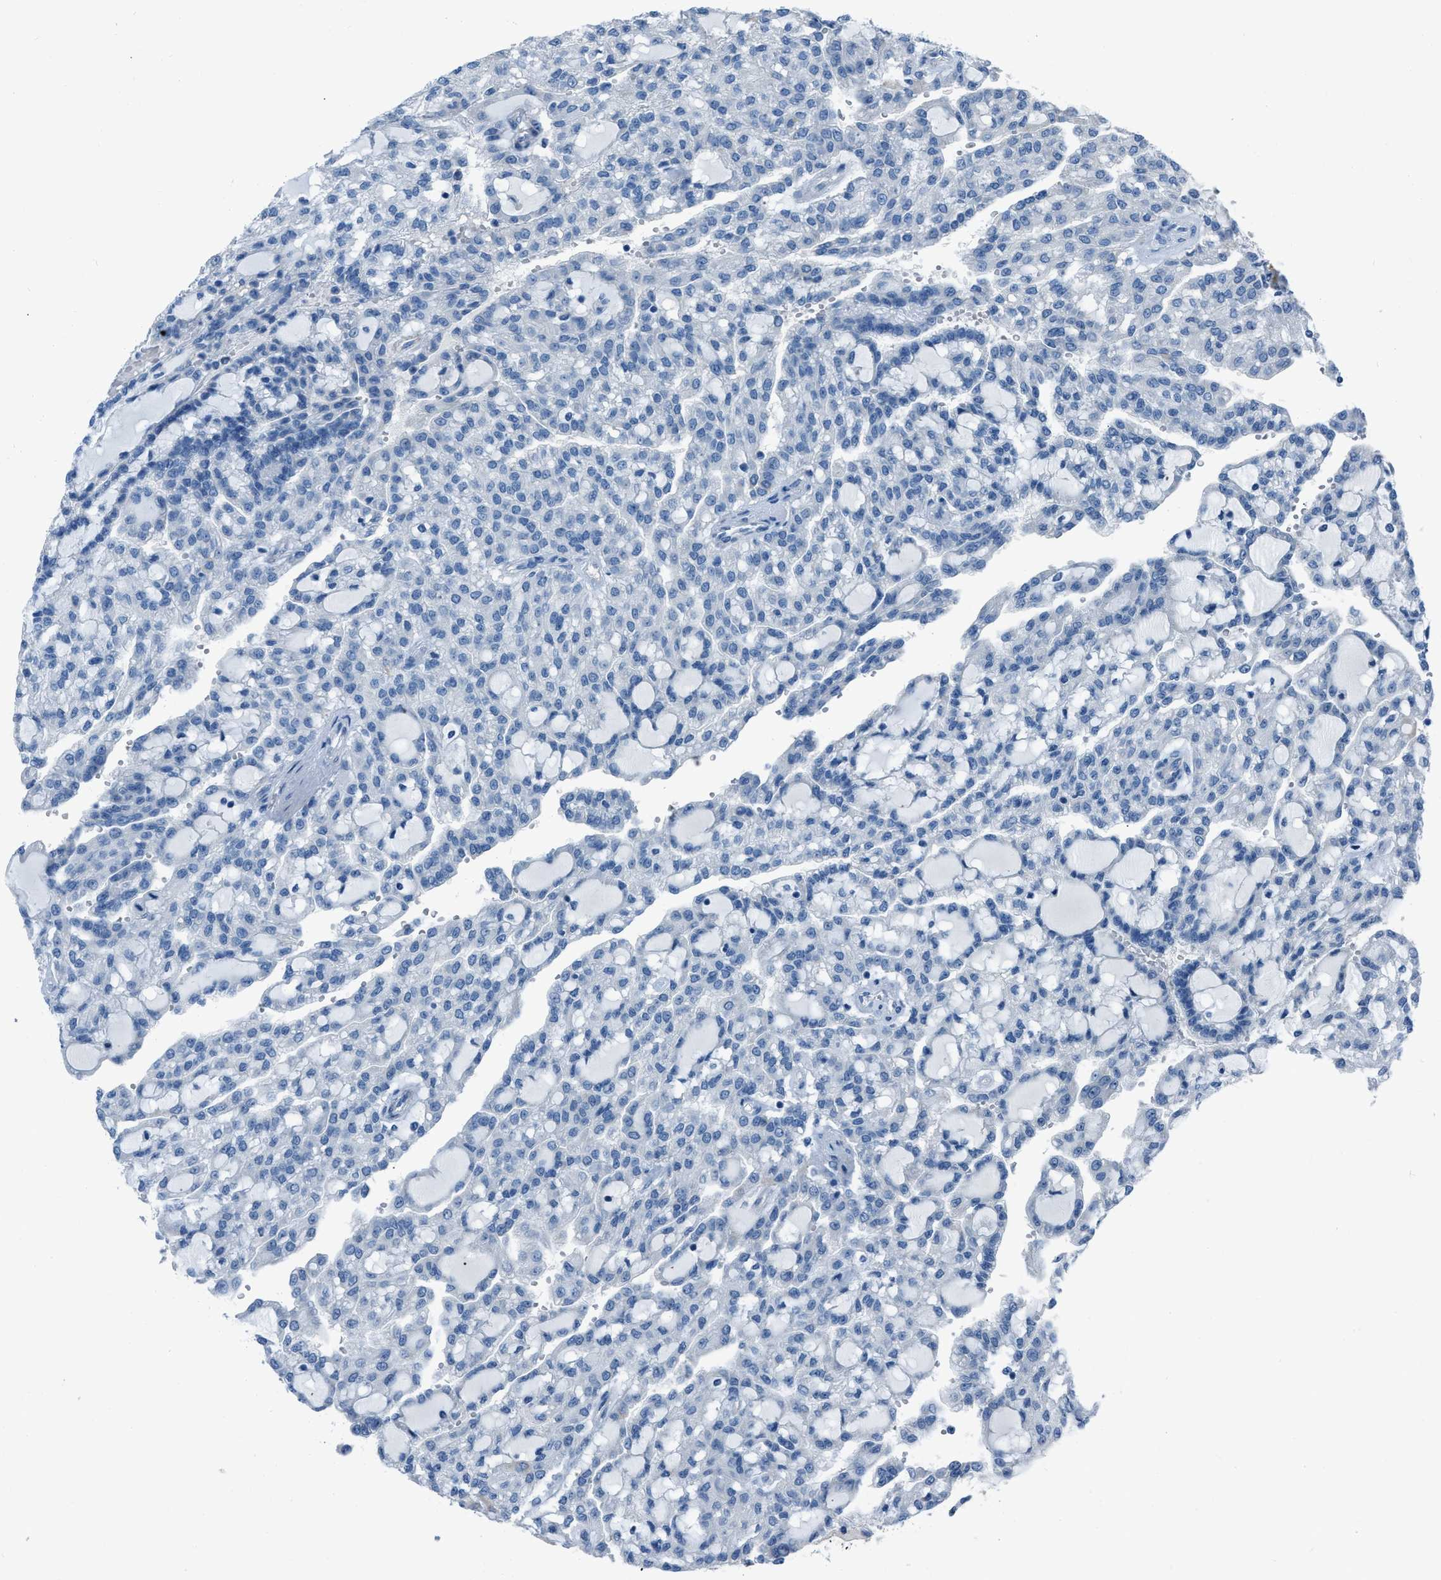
{"staining": {"intensity": "negative", "quantity": "none", "location": "none"}, "tissue": "renal cancer", "cell_type": "Tumor cells", "image_type": "cancer", "snomed": [{"axis": "morphology", "description": "Adenocarcinoma, NOS"}, {"axis": "topography", "description": "Kidney"}], "caption": "An IHC image of renal cancer is shown. There is no staining in tumor cells of renal cancer.", "gene": "SPATC1L", "patient": {"sex": "male", "age": 63}}